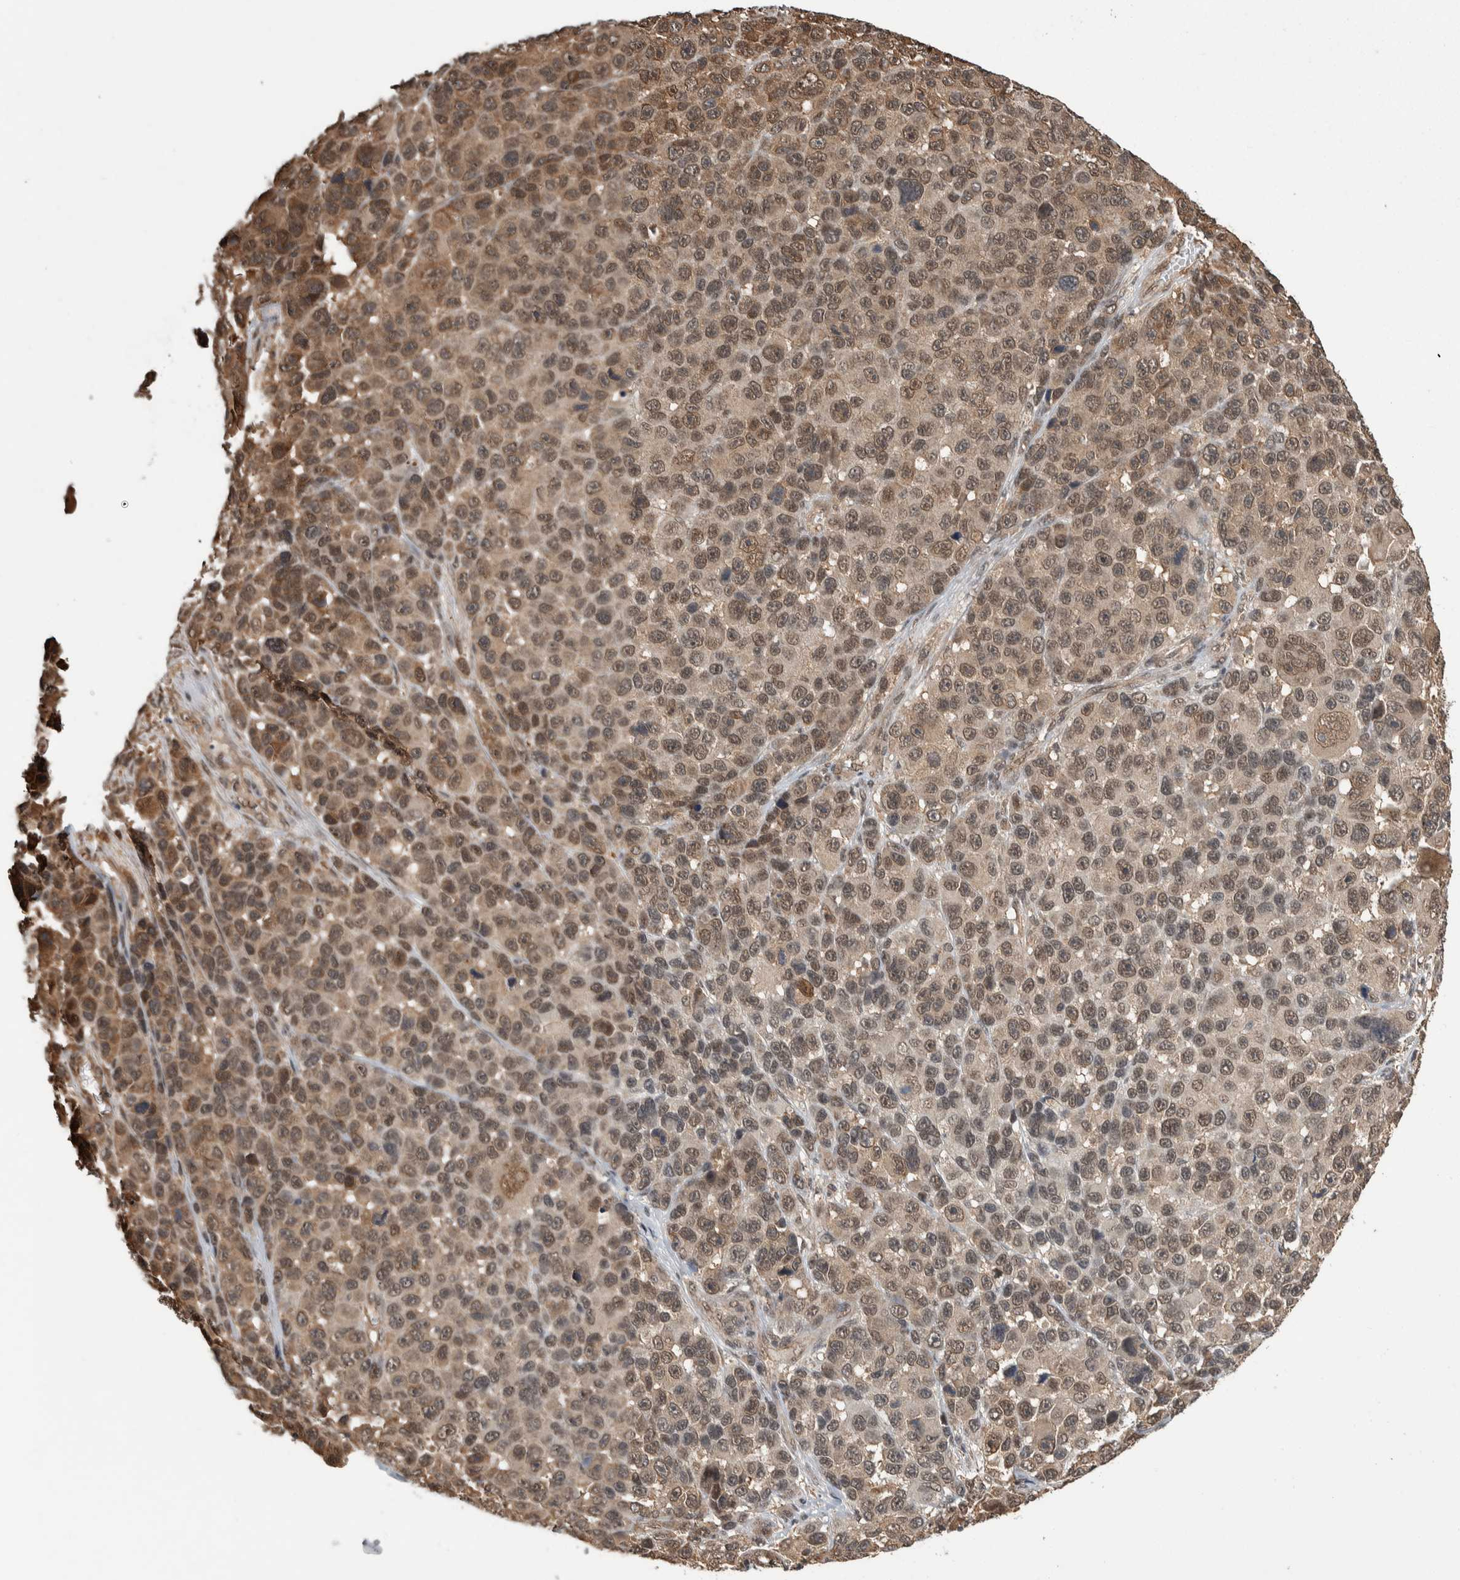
{"staining": {"intensity": "moderate", "quantity": ">75%", "location": "cytoplasmic/membranous,nuclear"}, "tissue": "melanoma", "cell_type": "Tumor cells", "image_type": "cancer", "snomed": [{"axis": "morphology", "description": "Malignant melanoma, NOS"}, {"axis": "topography", "description": "Skin"}], "caption": "This photomicrograph displays malignant melanoma stained with immunohistochemistry to label a protein in brown. The cytoplasmic/membranous and nuclear of tumor cells show moderate positivity for the protein. Nuclei are counter-stained blue.", "gene": "ZNF592", "patient": {"sex": "male", "age": 53}}